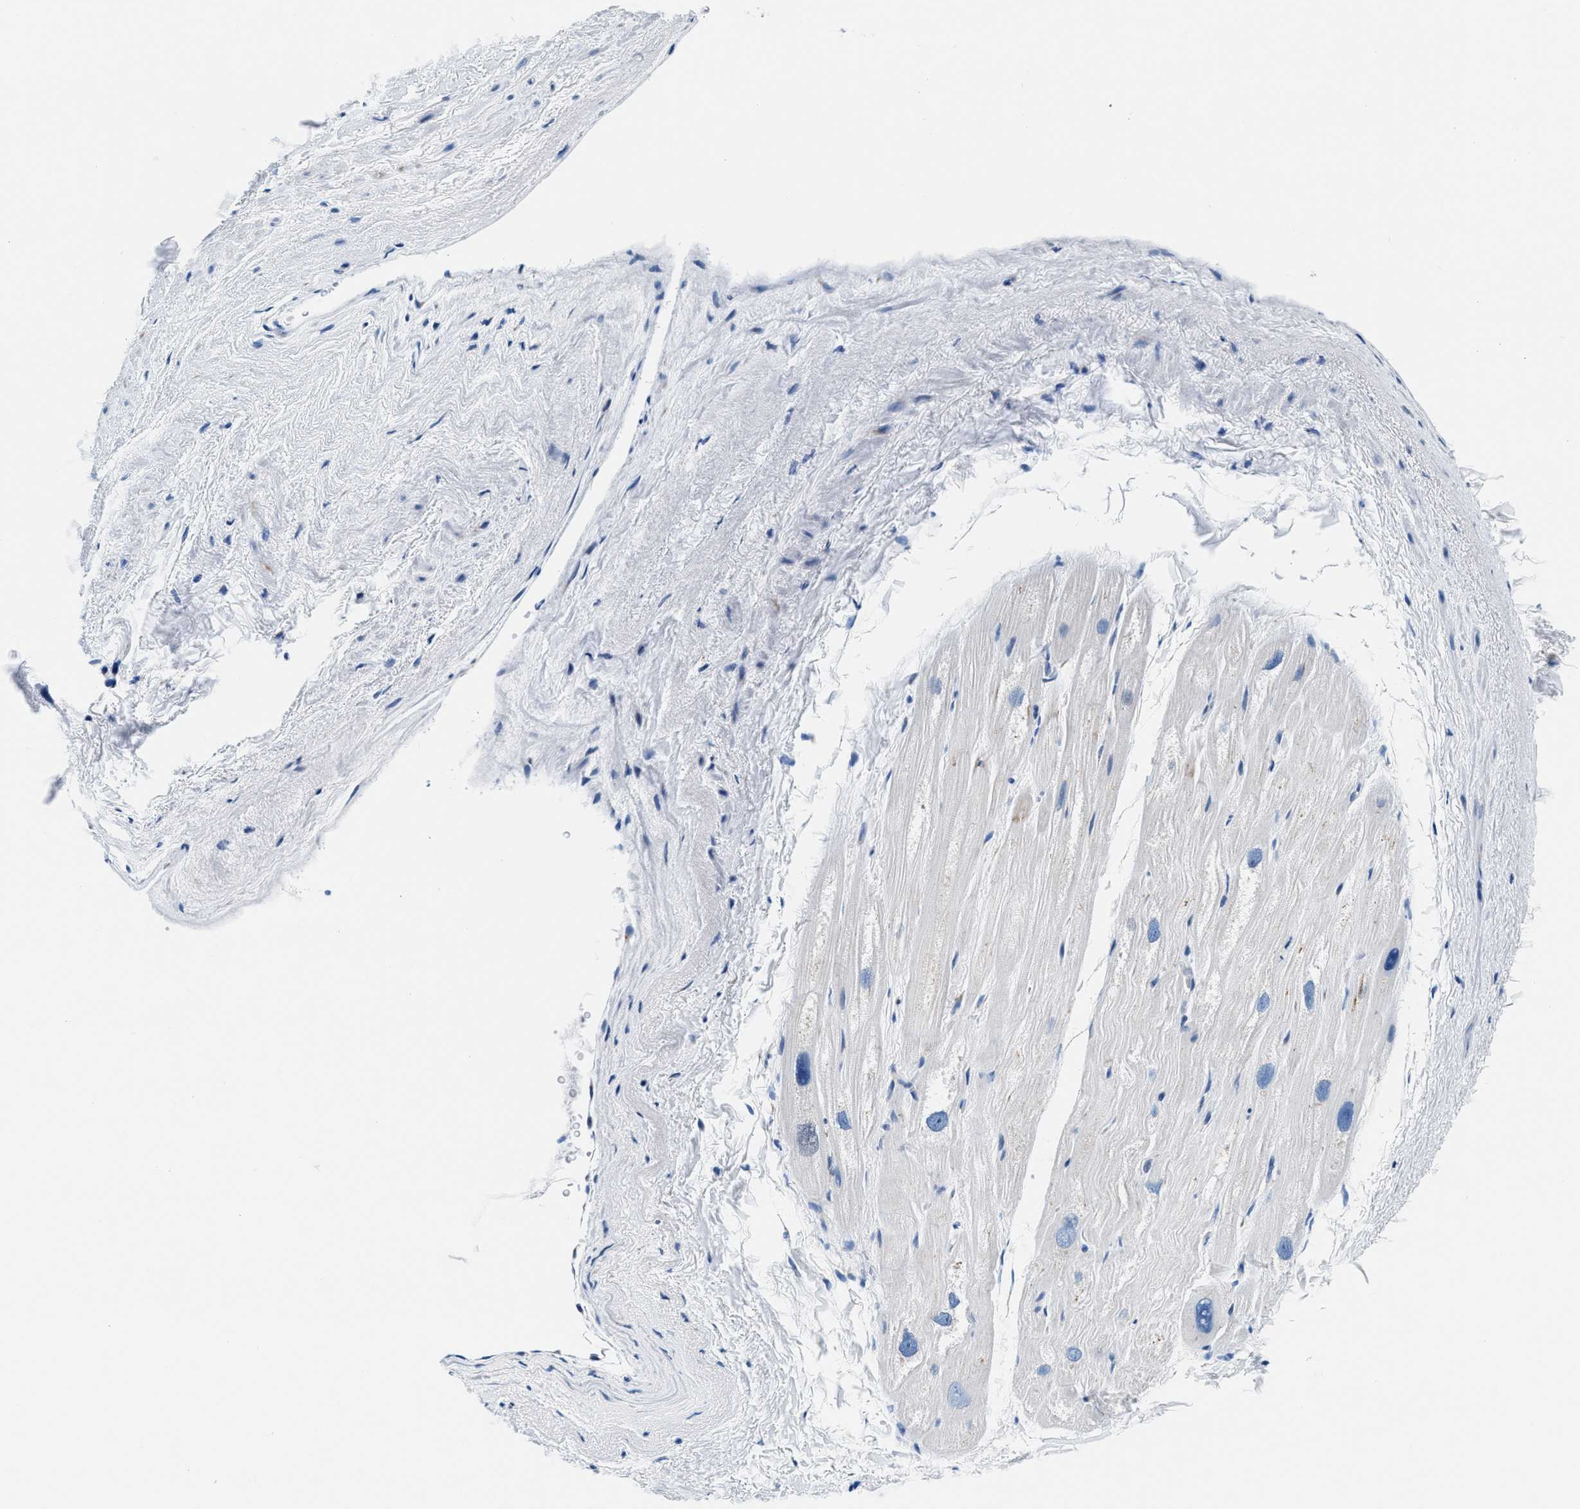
{"staining": {"intensity": "weak", "quantity": "<25%", "location": "cytoplasmic/membranous"}, "tissue": "heart muscle", "cell_type": "Cardiomyocytes", "image_type": "normal", "snomed": [{"axis": "morphology", "description": "Normal tissue, NOS"}, {"axis": "topography", "description": "Heart"}], "caption": "This is an immunohistochemistry (IHC) image of unremarkable heart muscle. There is no expression in cardiomyocytes.", "gene": "VPS53", "patient": {"sex": "male", "age": 49}}